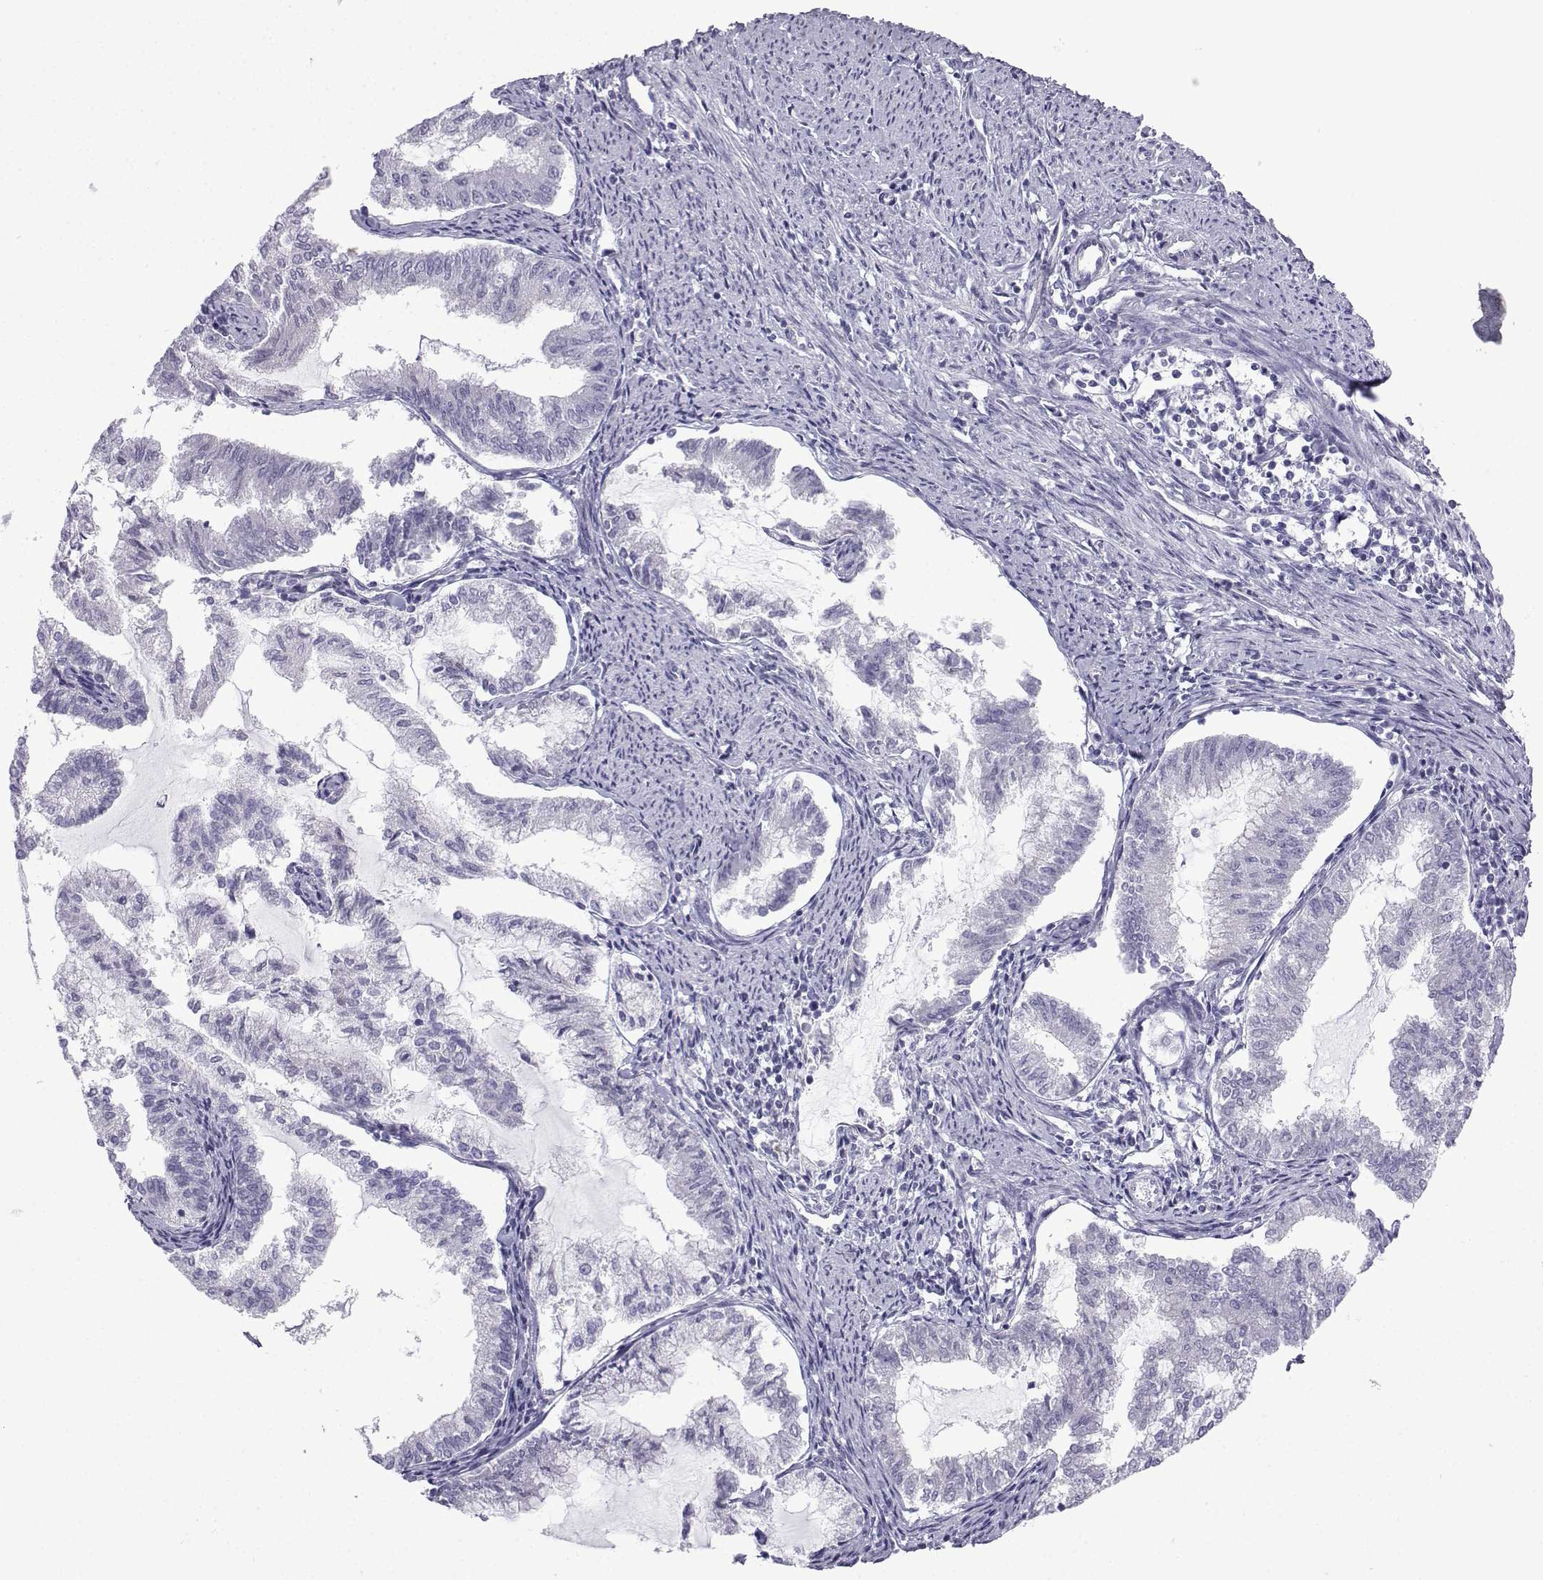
{"staining": {"intensity": "negative", "quantity": "none", "location": "none"}, "tissue": "endometrial cancer", "cell_type": "Tumor cells", "image_type": "cancer", "snomed": [{"axis": "morphology", "description": "Adenocarcinoma, NOS"}, {"axis": "topography", "description": "Endometrium"}], "caption": "High magnification brightfield microscopy of endometrial cancer (adenocarcinoma) stained with DAB (brown) and counterstained with hematoxylin (blue): tumor cells show no significant positivity.", "gene": "CFAP53", "patient": {"sex": "female", "age": 79}}